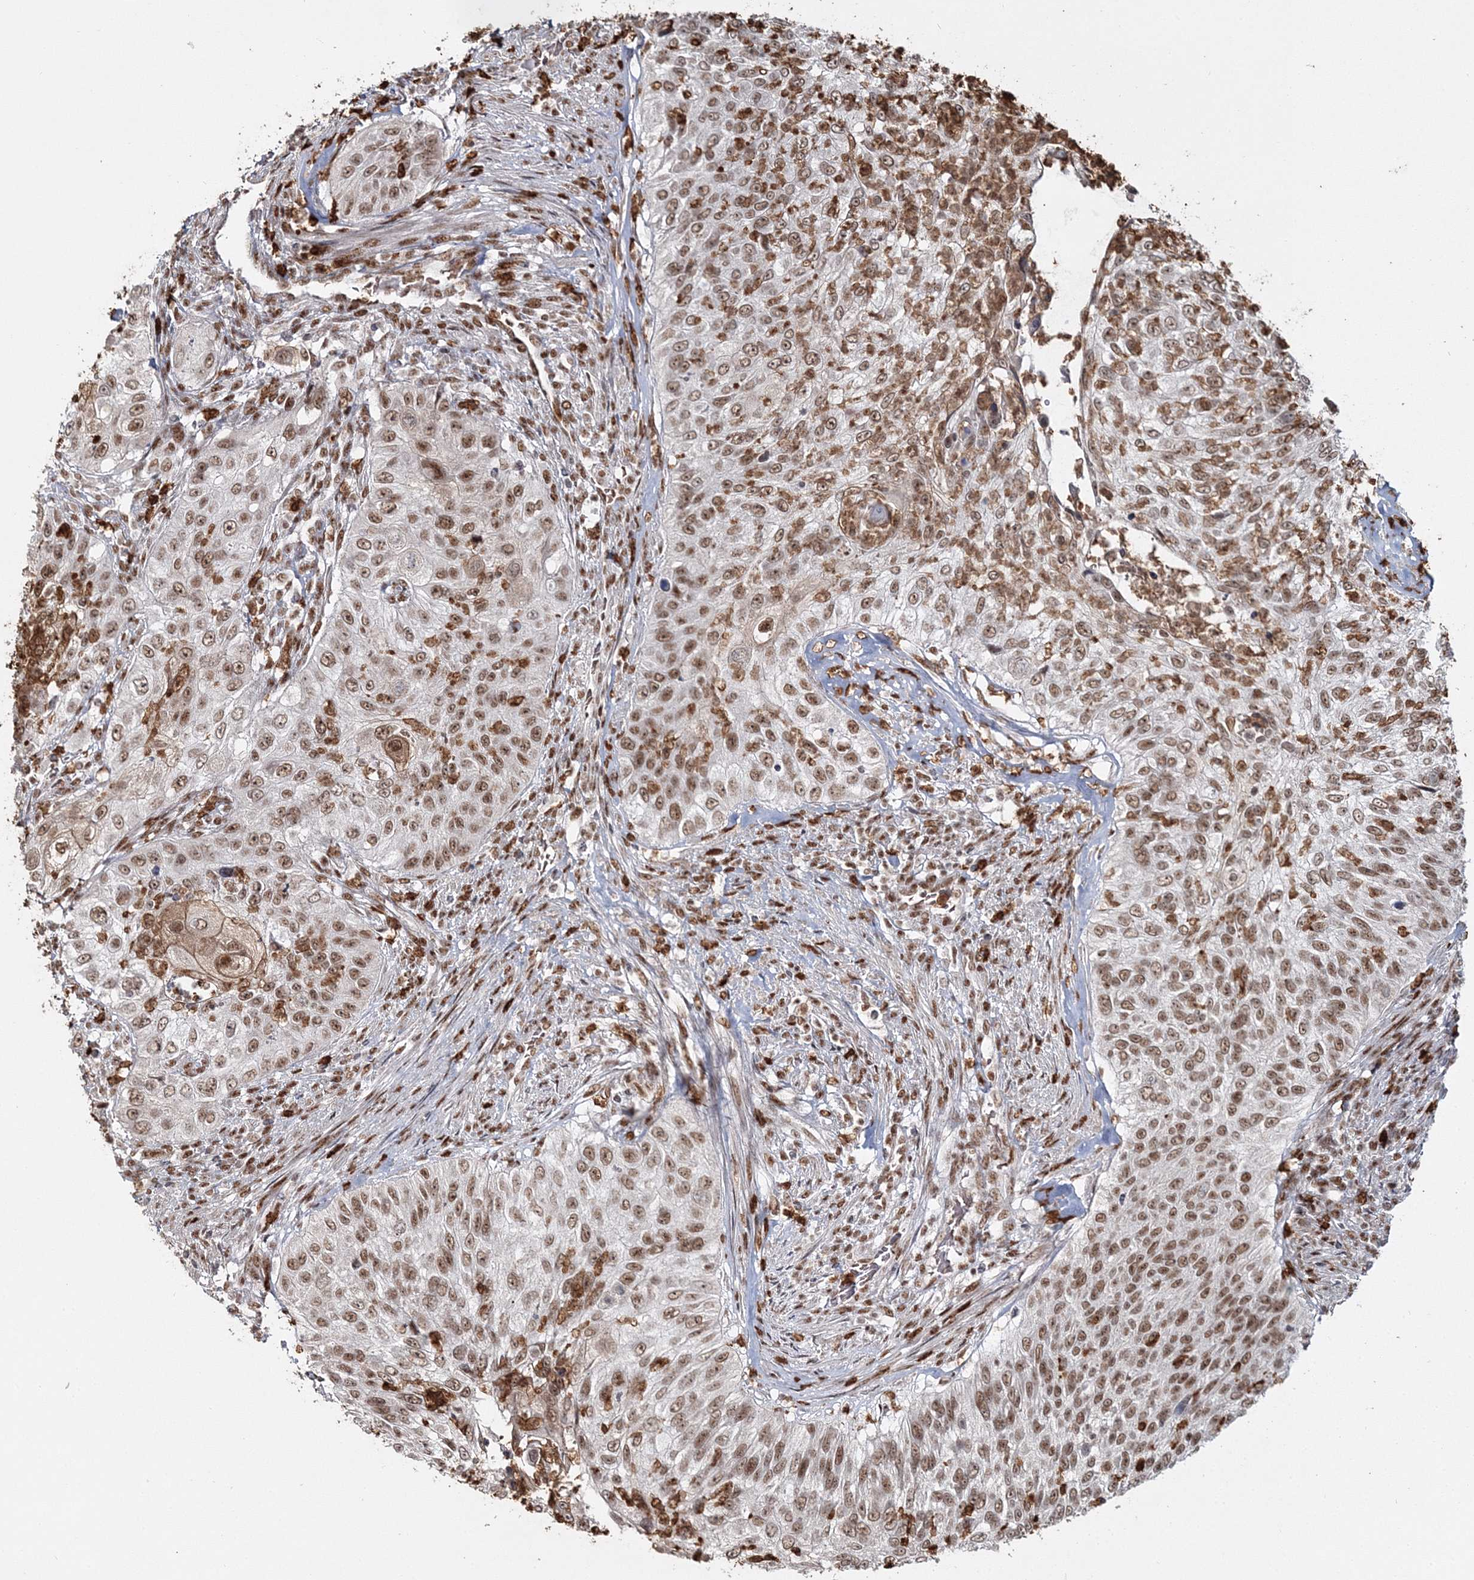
{"staining": {"intensity": "moderate", "quantity": ">75%", "location": "nuclear"}, "tissue": "urothelial cancer", "cell_type": "Tumor cells", "image_type": "cancer", "snomed": [{"axis": "morphology", "description": "Urothelial carcinoma, High grade"}, {"axis": "topography", "description": "Urinary bladder"}], "caption": "Immunohistochemistry (IHC) of high-grade urothelial carcinoma exhibits medium levels of moderate nuclear expression in approximately >75% of tumor cells.", "gene": "QRICH1", "patient": {"sex": "female", "age": 60}}